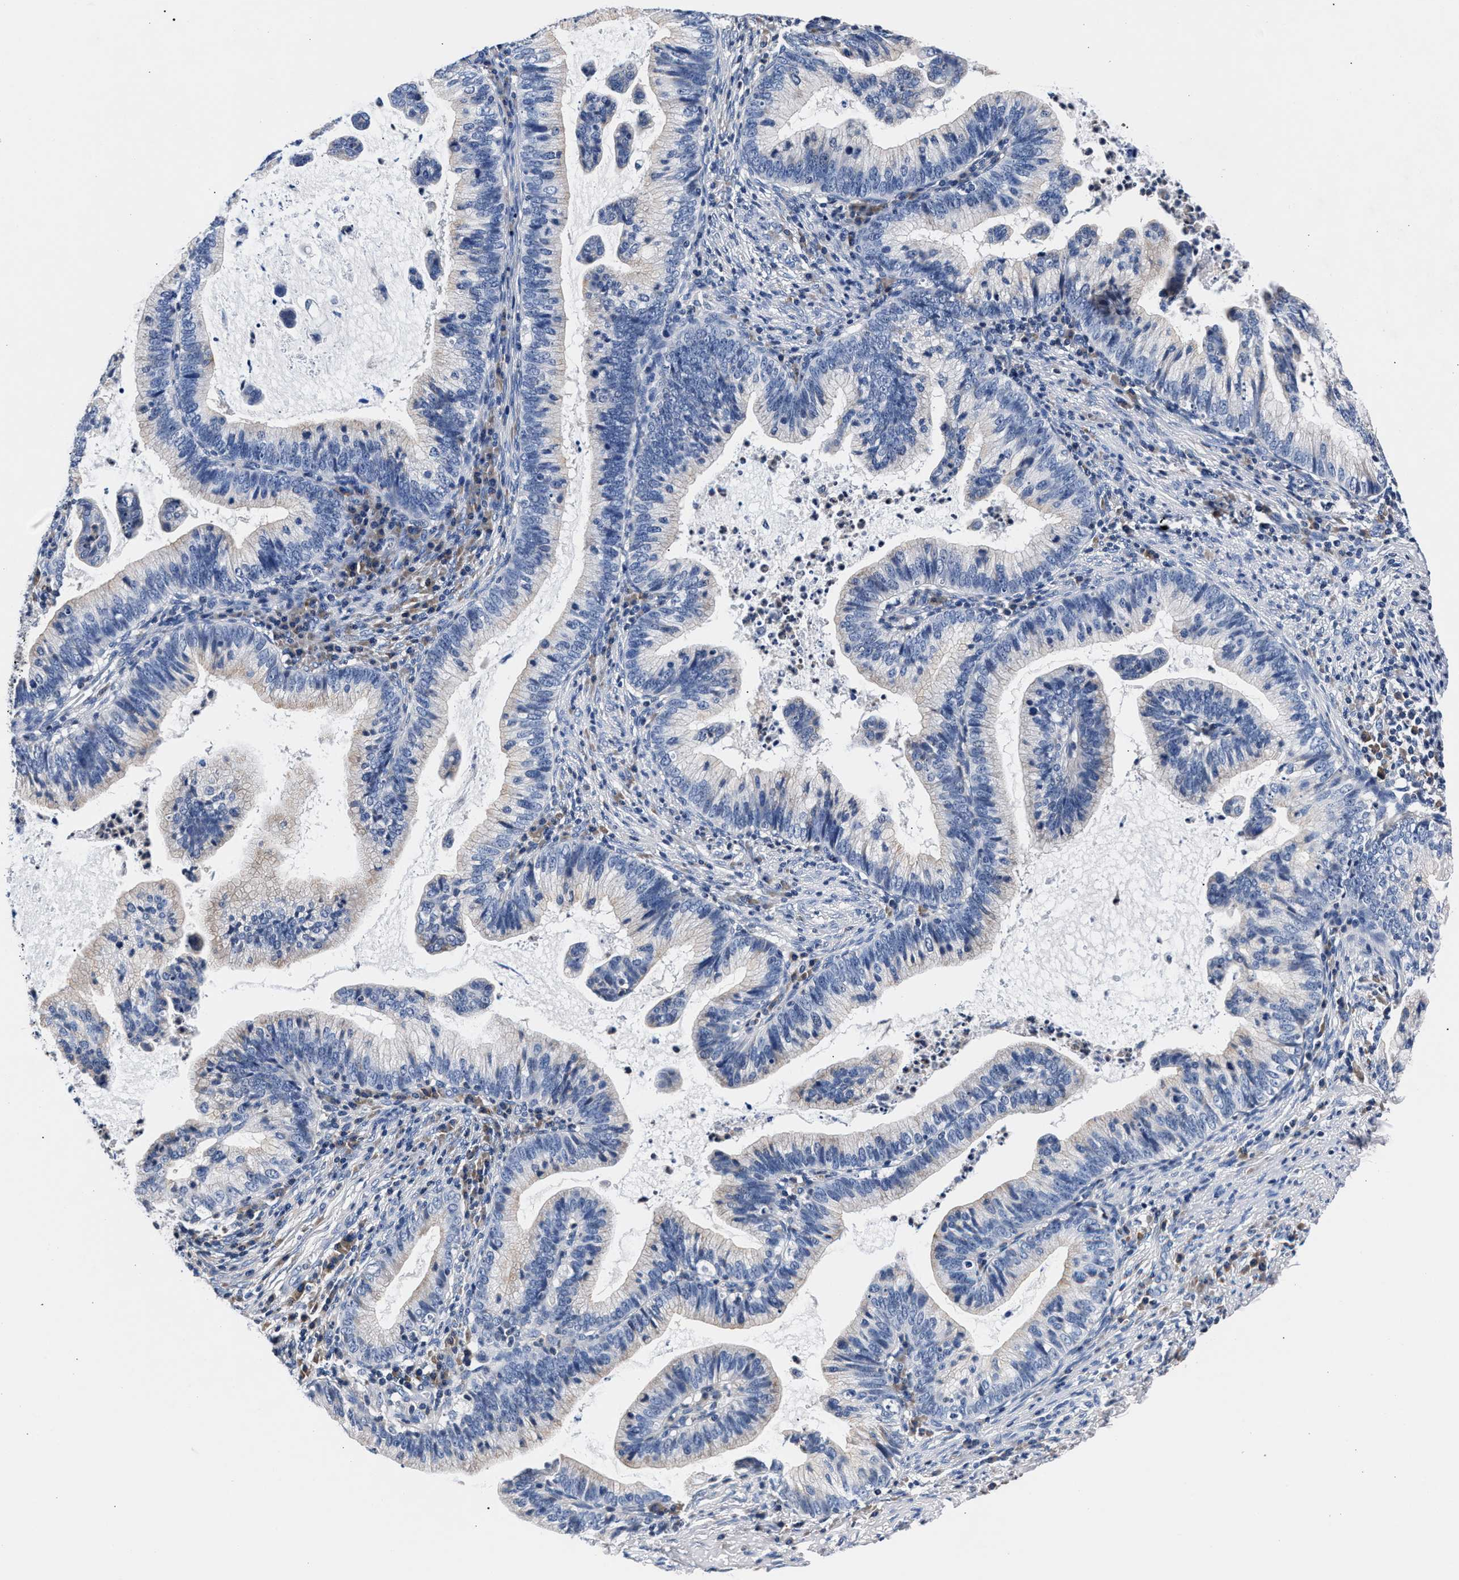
{"staining": {"intensity": "negative", "quantity": "none", "location": "none"}, "tissue": "cervical cancer", "cell_type": "Tumor cells", "image_type": "cancer", "snomed": [{"axis": "morphology", "description": "Adenocarcinoma, NOS"}, {"axis": "topography", "description": "Cervix"}], "caption": "Photomicrograph shows no significant protein positivity in tumor cells of cervical adenocarcinoma. (Immunohistochemistry, brightfield microscopy, high magnification).", "gene": "PHF24", "patient": {"sex": "female", "age": 36}}